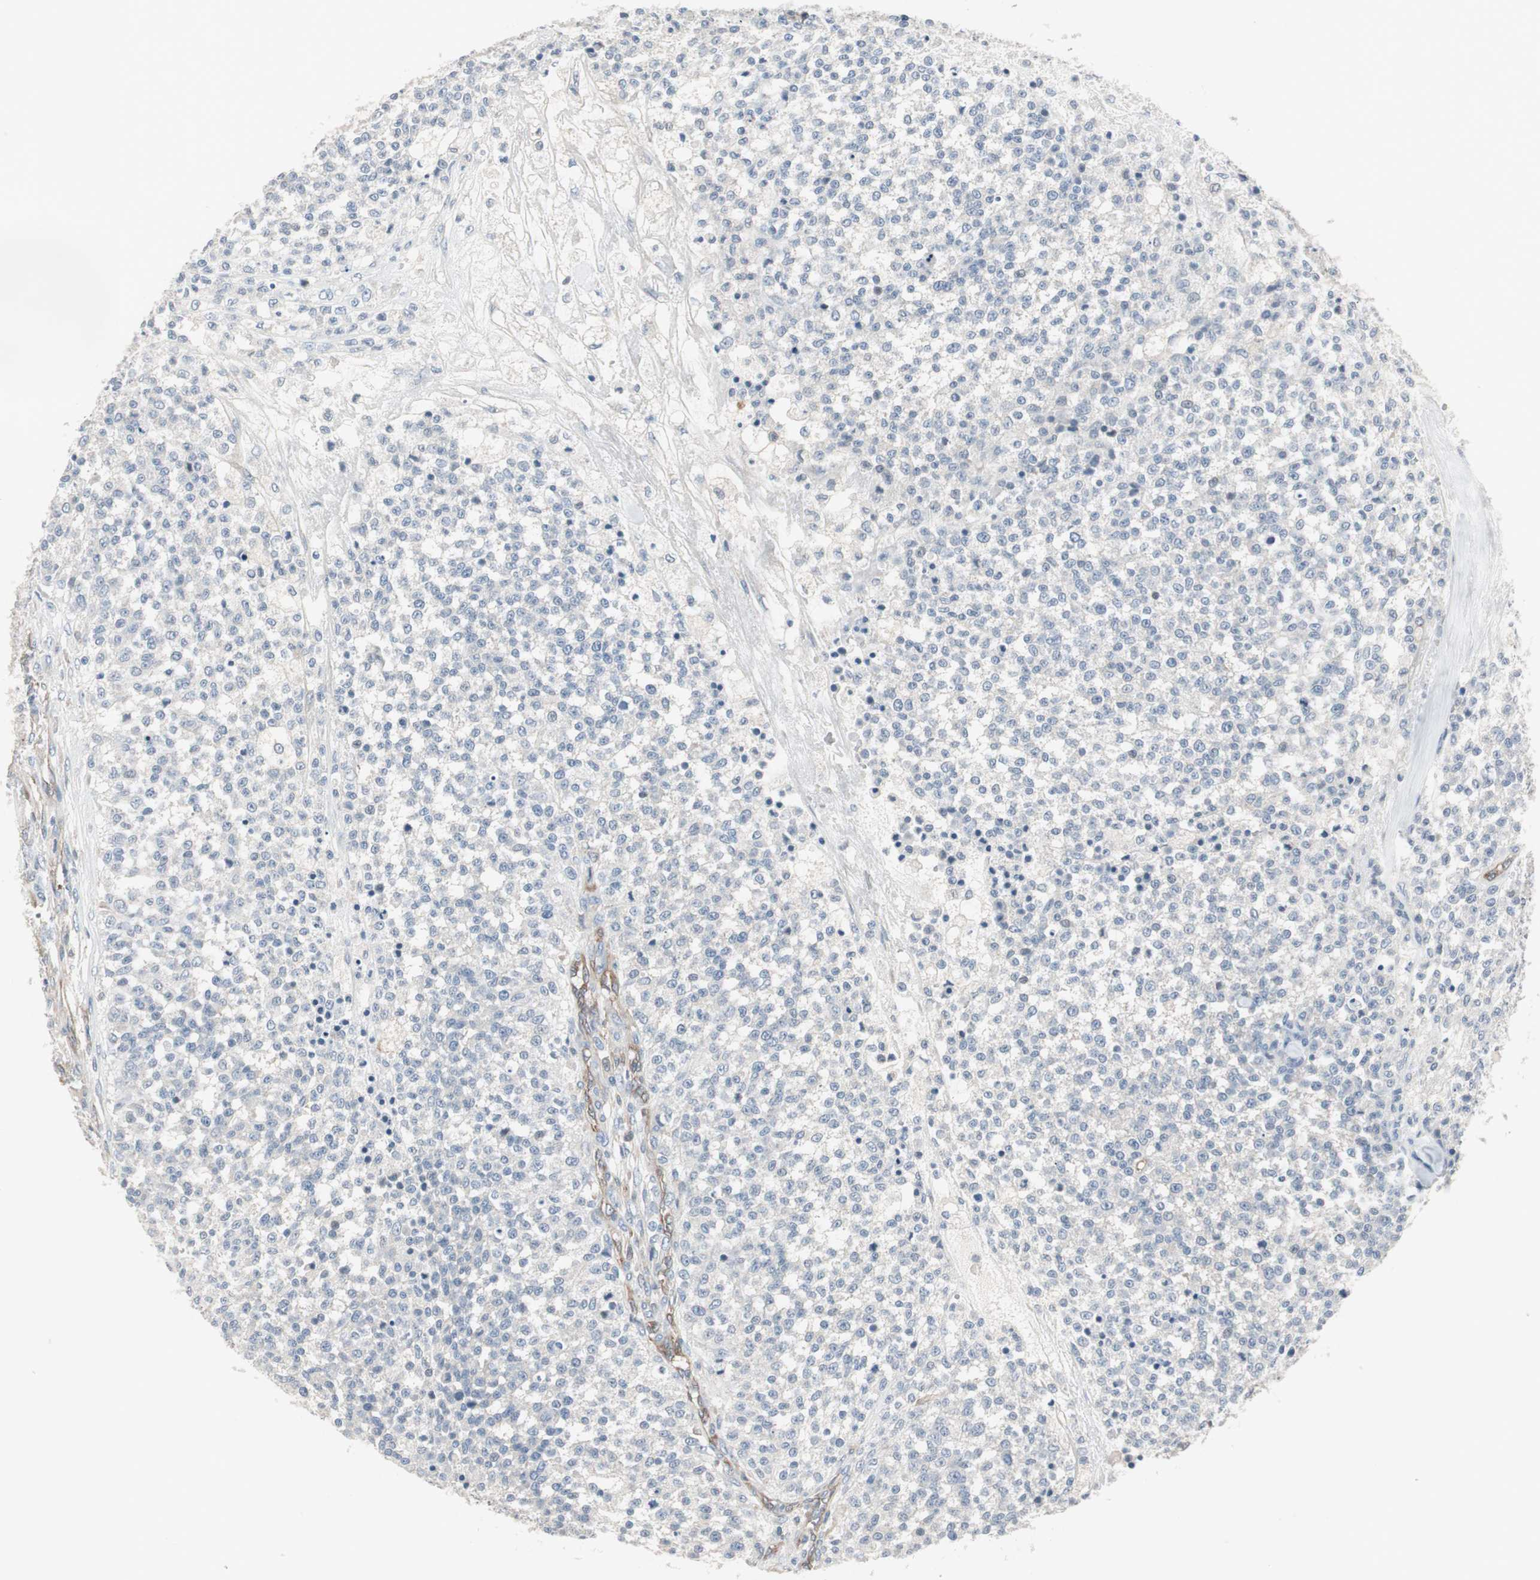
{"staining": {"intensity": "negative", "quantity": "none", "location": "none"}, "tissue": "testis cancer", "cell_type": "Tumor cells", "image_type": "cancer", "snomed": [{"axis": "morphology", "description": "Seminoma, NOS"}, {"axis": "topography", "description": "Testis"}], "caption": "Protein analysis of testis seminoma exhibits no significant positivity in tumor cells.", "gene": "SWAP70", "patient": {"sex": "male", "age": 59}}